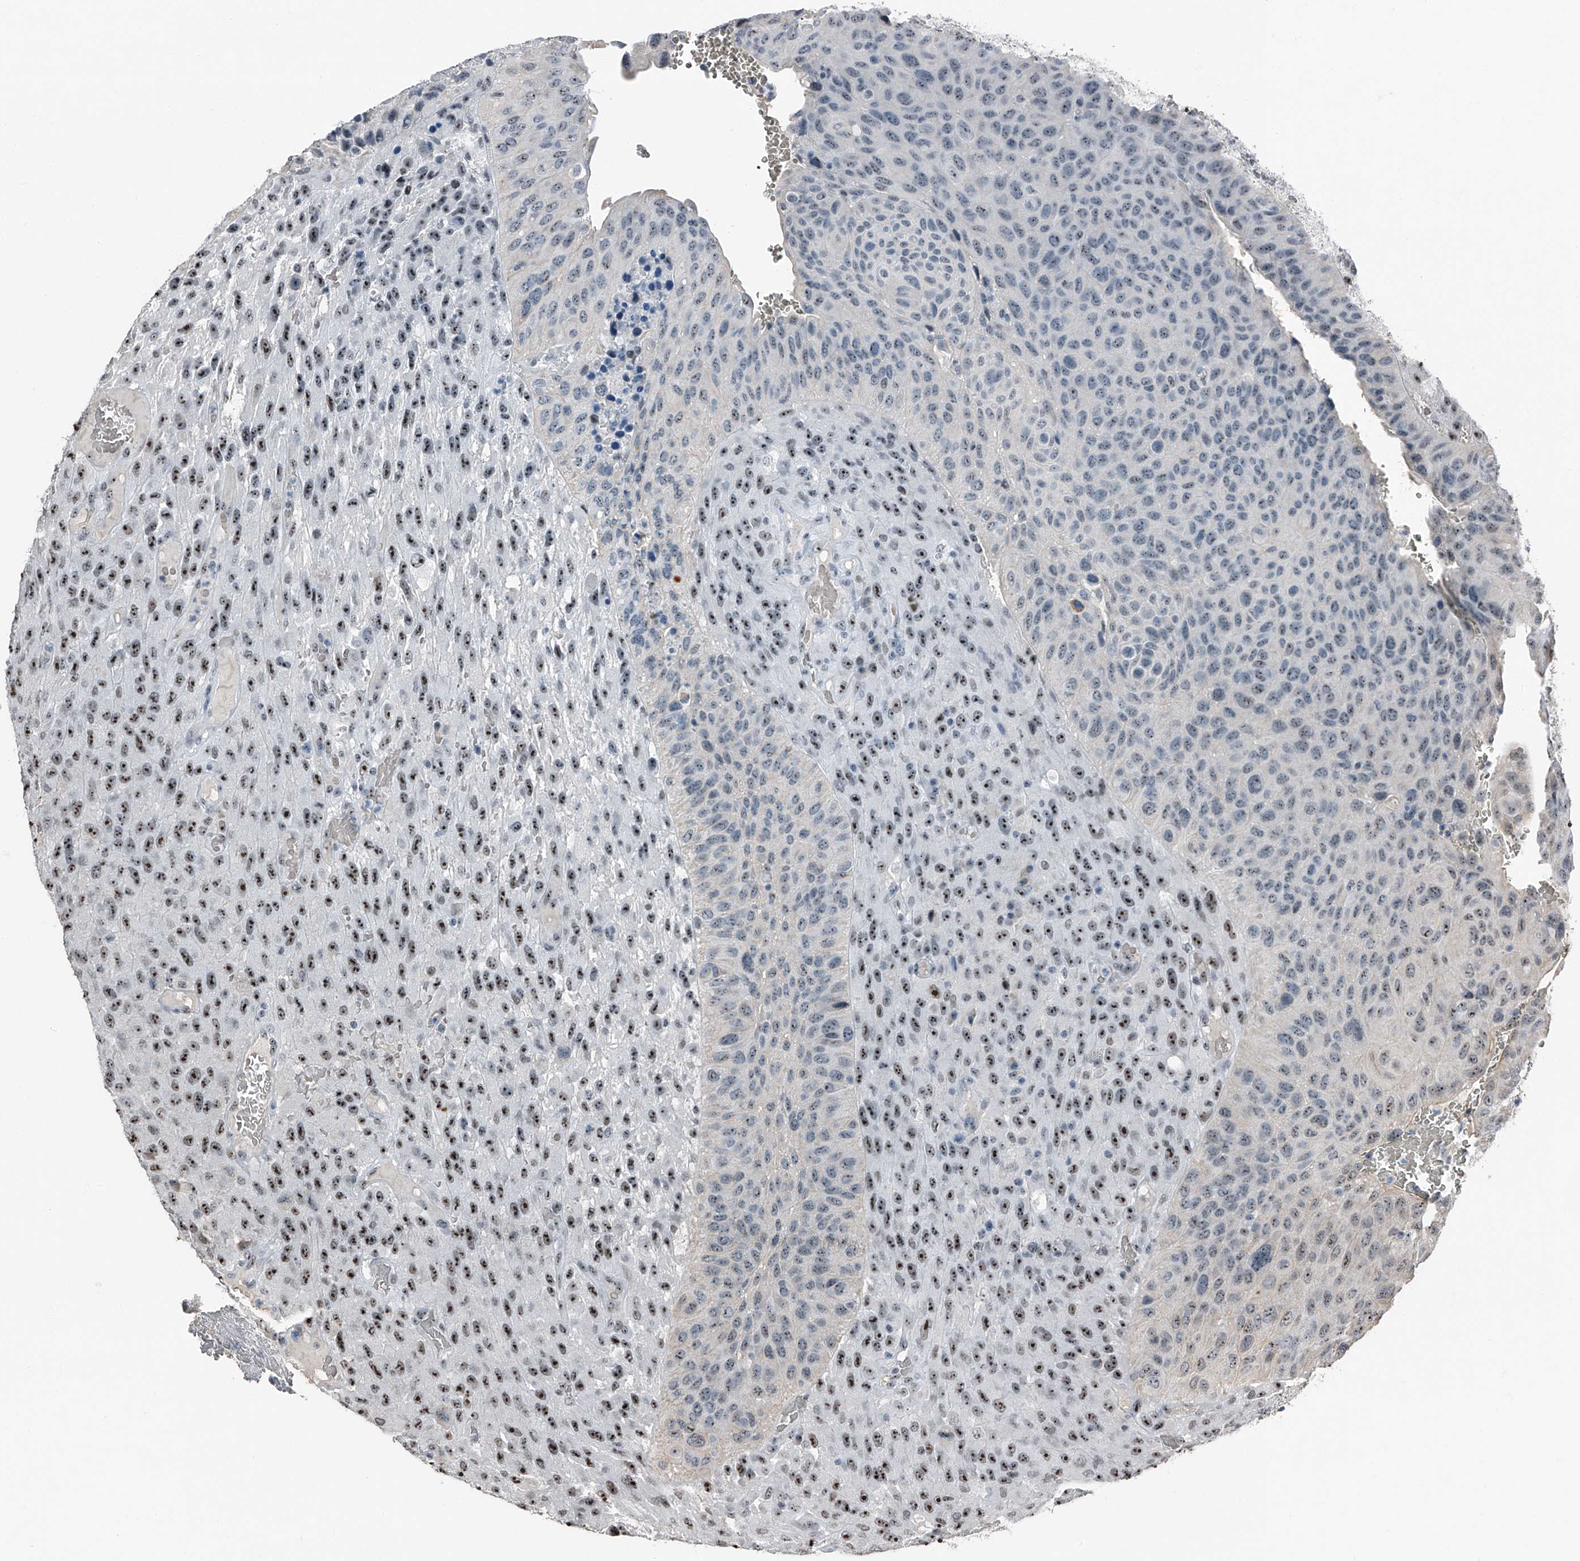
{"staining": {"intensity": "strong", "quantity": "25%-75%", "location": "nuclear"}, "tissue": "urothelial cancer", "cell_type": "Tumor cells", "image_type": "cancer", "snomed": [{"axis": "morphology", "description": "Urothelial carcinoma, High grade"}, {"axis": "topography", "description": "Urinary bladder"}], "caption": "Immunohistochemistry (IHC) image of neoplastic tissue: urothelial cancer stained using immunohistochemistry (IHC) demonstrates high levels of strong protein expression localized specifically in the nuclear of tumor cells, appearing as a nuclear brown color.", "gene": "TCOF1", "patient": {"sex": "male", "age": 66}}